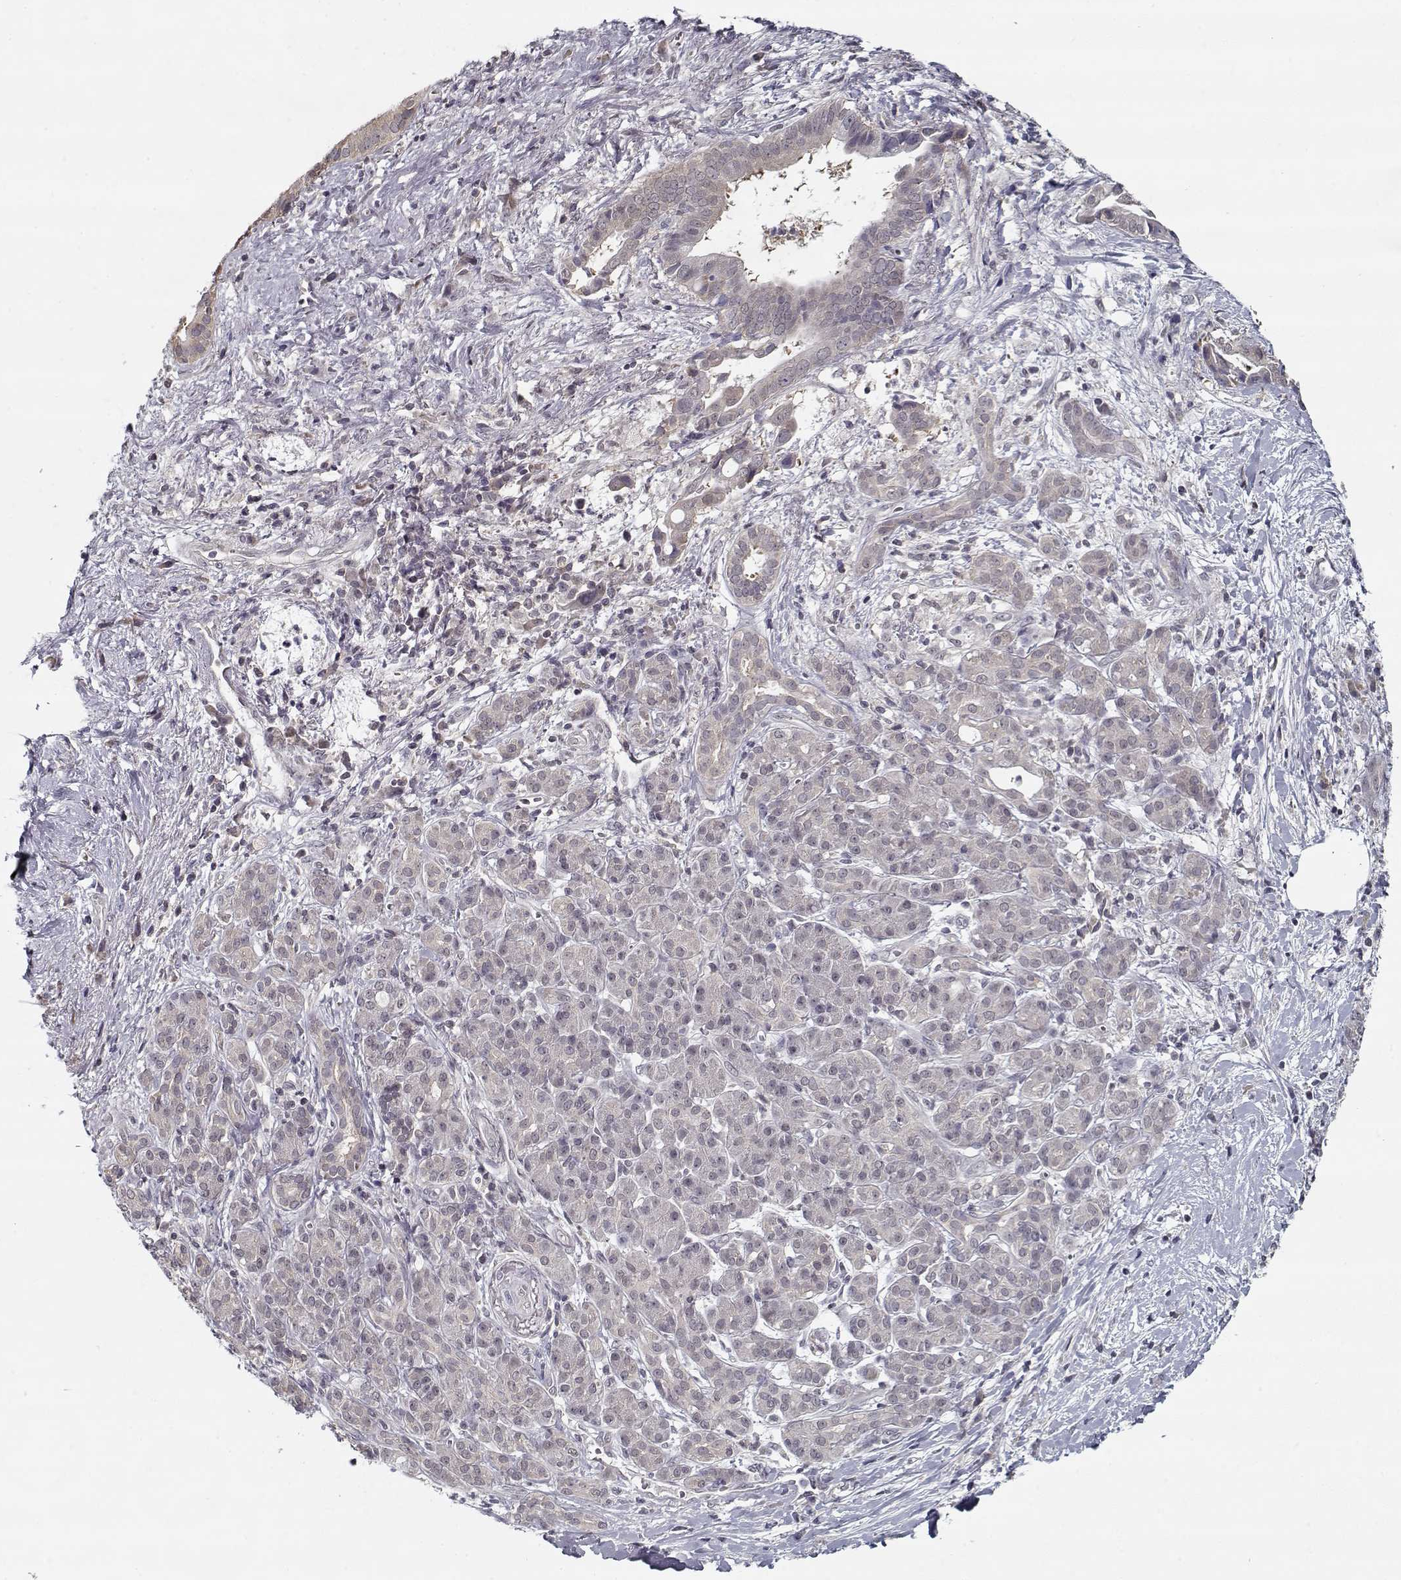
{"staining": {"intensity": "negative", "quantity": "none", "location": "none"}, "tissue": "pancreatic cancer", "cell_type": "Tumor cells", "image_type": "cancer", "snomed": [{"axis": "morphology", "description": "Adenocarcinoma, NOS"}, {"axis": "topography", "description": "Pancreas"}], "caption": "Immunohistochemistry image of neoplastic tissue: human pancreatic adenocarcinoma stained with DAB reveals no significant protein staining in tumor cells.", "gene": "TESPA1", "patient": {"sex": "male", "age": 61}}